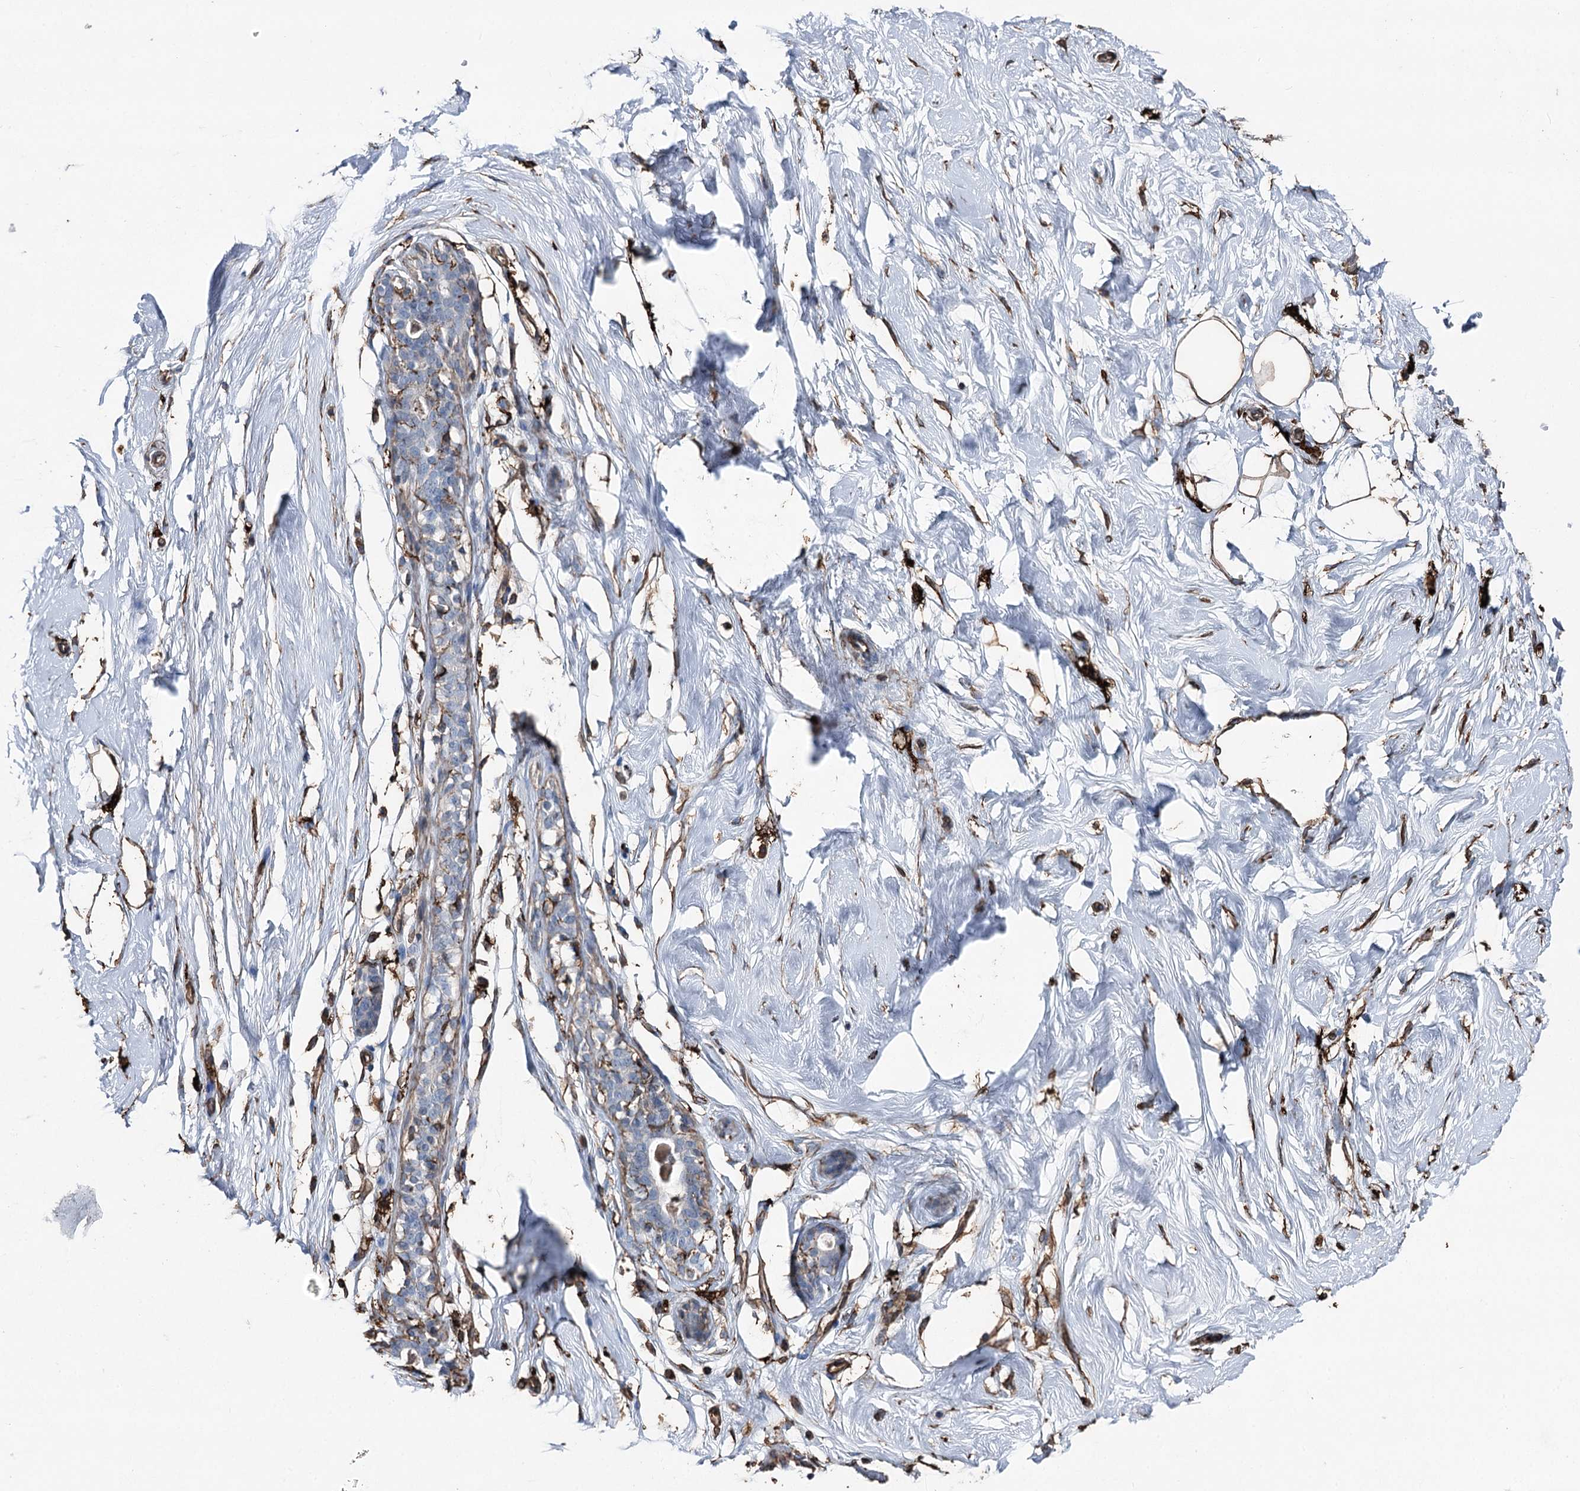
{"staining": {"intensity": "weak", "quantity": ">75%", "location": "cytoplasmic/membranous"}, "tissue": "breast", "cell_type": "Adipocytes", "image_type": "normal", "snomed": [{"axis": "morphology", "description": "Normal tissue, NOS"}, {"axis": "morphology", "description": "Adenoma, NOS"}, {"axis": "topography", "description": "Breast"}], "caption": "This micrograph shows immunohistochemistry staining of unremarkable human breast, with low weak cytoplasmic/membranous staining in approximately >75% of adipocytes.", "gene": "CLEC4M", "patient": {"sex": "female", "age": 23}}